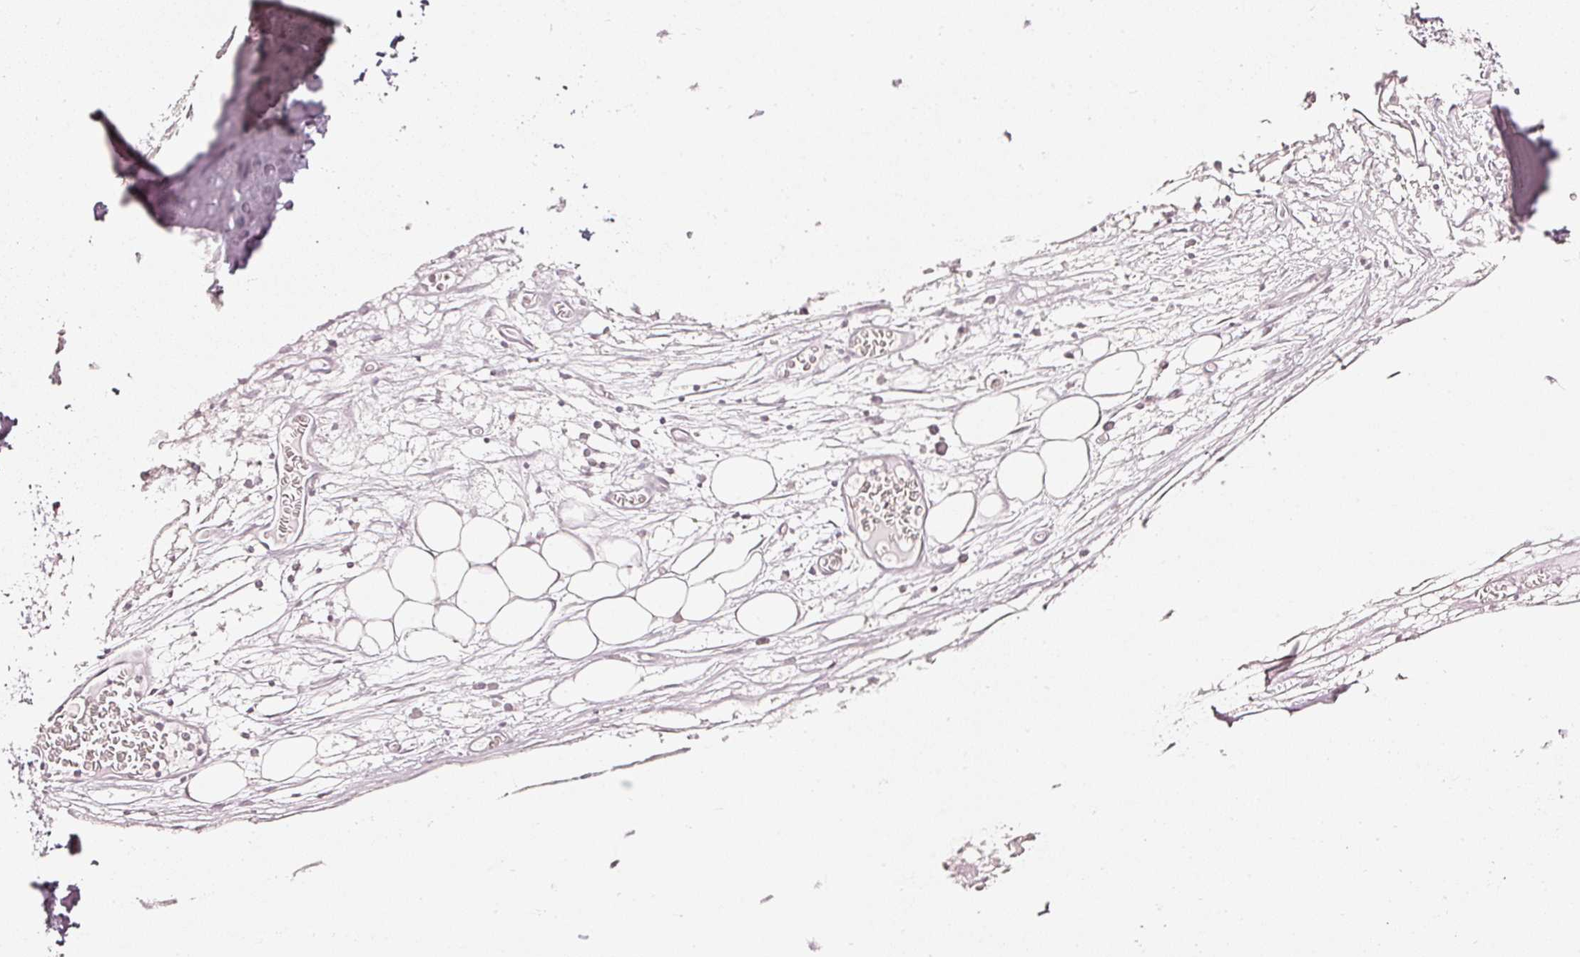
{"staining": {"intensity": "weak", "quantity": "25%-75%", "location": "cytoplasmic/membranous"}, "tissue": "adipose tissue", "cell_type": "Adipocytes", "image_type": "normal", "snomed": [{"axis": "morphology", "description": "Normal tissue, NOS"}, {"axis": "topography", "description": "Cartilage tissue"}], "caption": "A photomicrograph showing weak cytoplasmic/membranous expression in about 25%-75% of adipocytes in unremarkable adipose tissue, as visualized by brown immunohistochemical staining.", "gene": "CNP", "patient": {"sex": "male", "age": 57}}